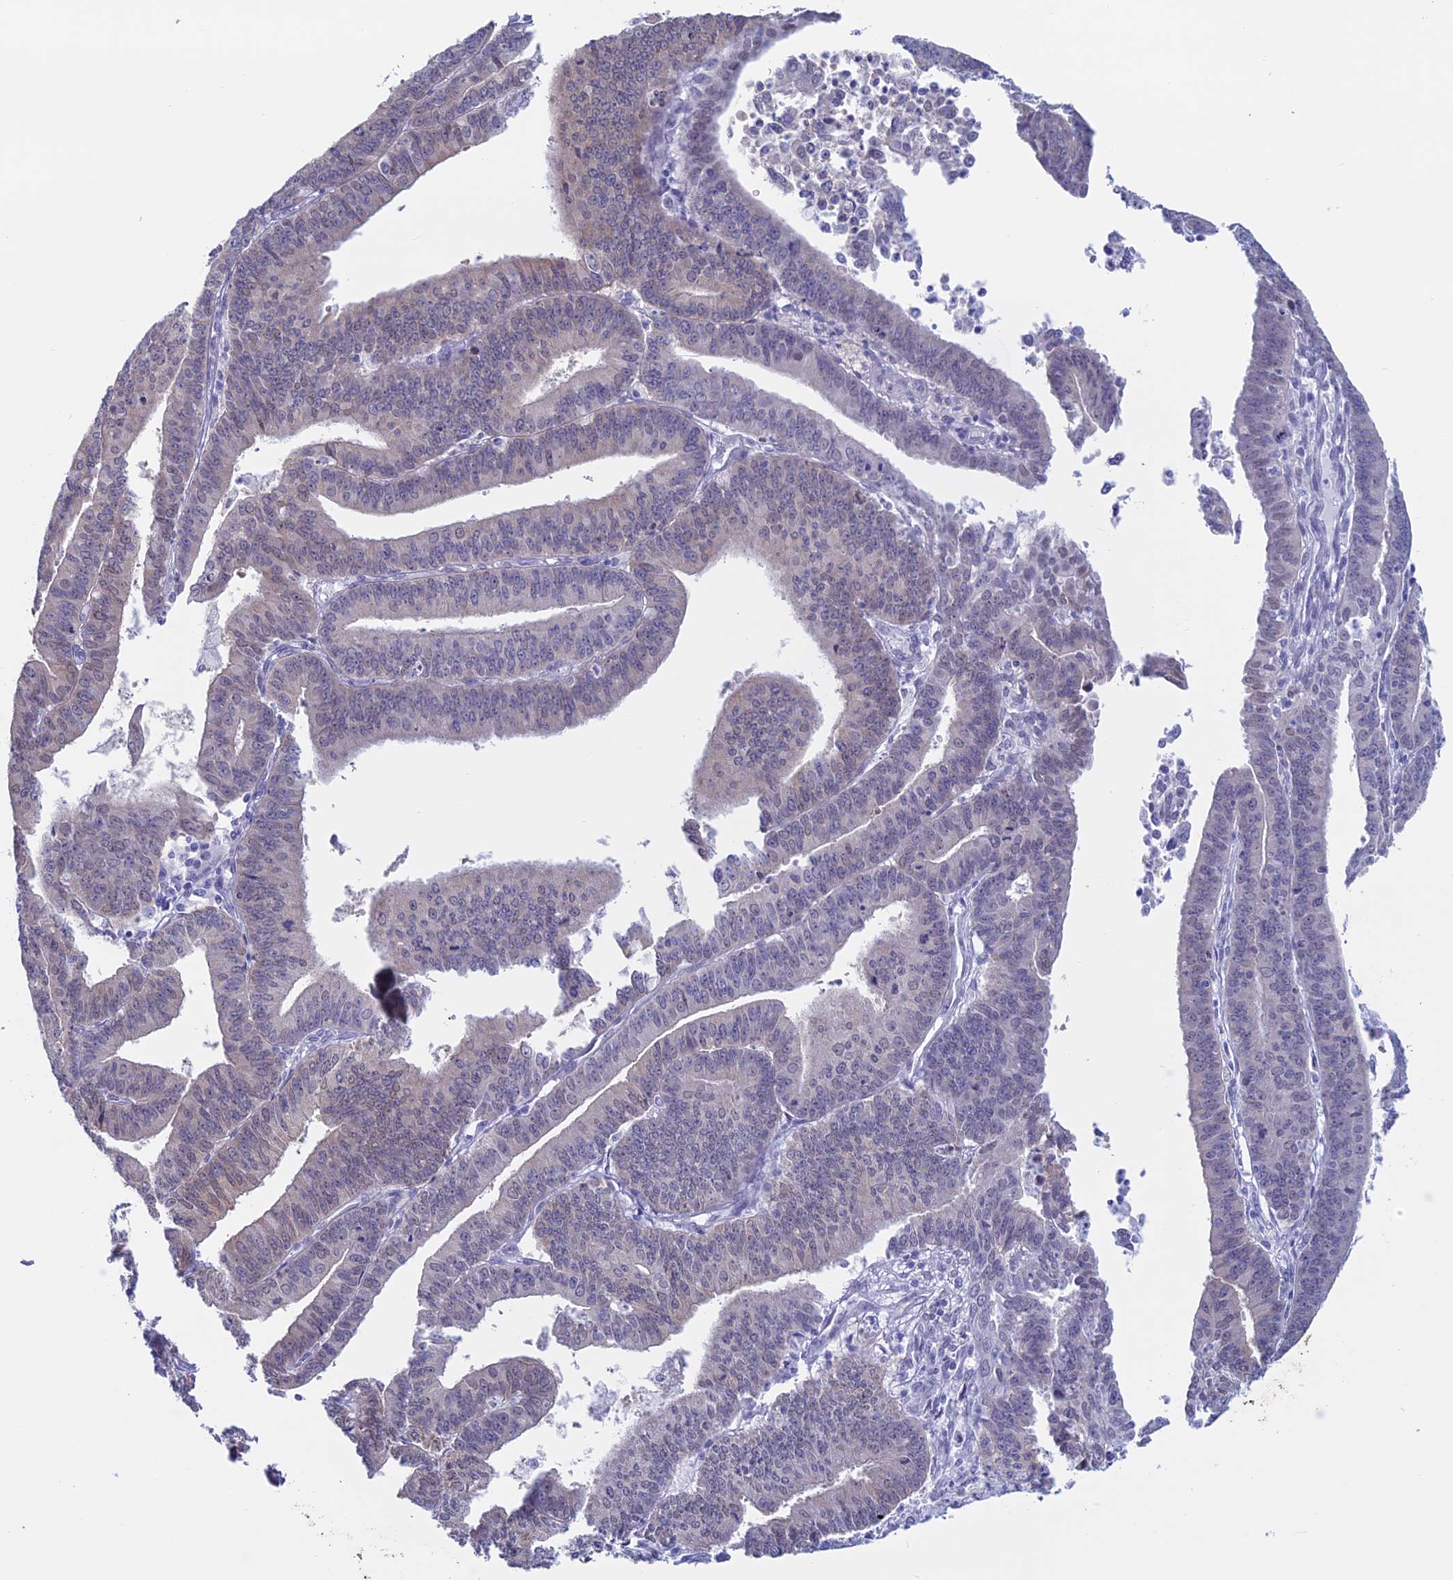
{"staining": {"intensity": "negative", "quantity": "none", "location": "none"}, "tissue": "endometrial cancer", "cell_type": "Tumor cells", "image_type": "cancer", "snomed": [{"axis": "morphology", "description": "Adenocarcinoma, NOS"}, {"axis": "topography", "description": "Endometrium"}], "caption": "The micrograph reveals no staining of tumor cells in adenocarcinoma (endometrial). The staining is performed using DAB brown chromogen with nuclei counter-stained in using hematoxylin.", "gene": "LHFPL2", "patient": {"sex": "female", "age": 73}}